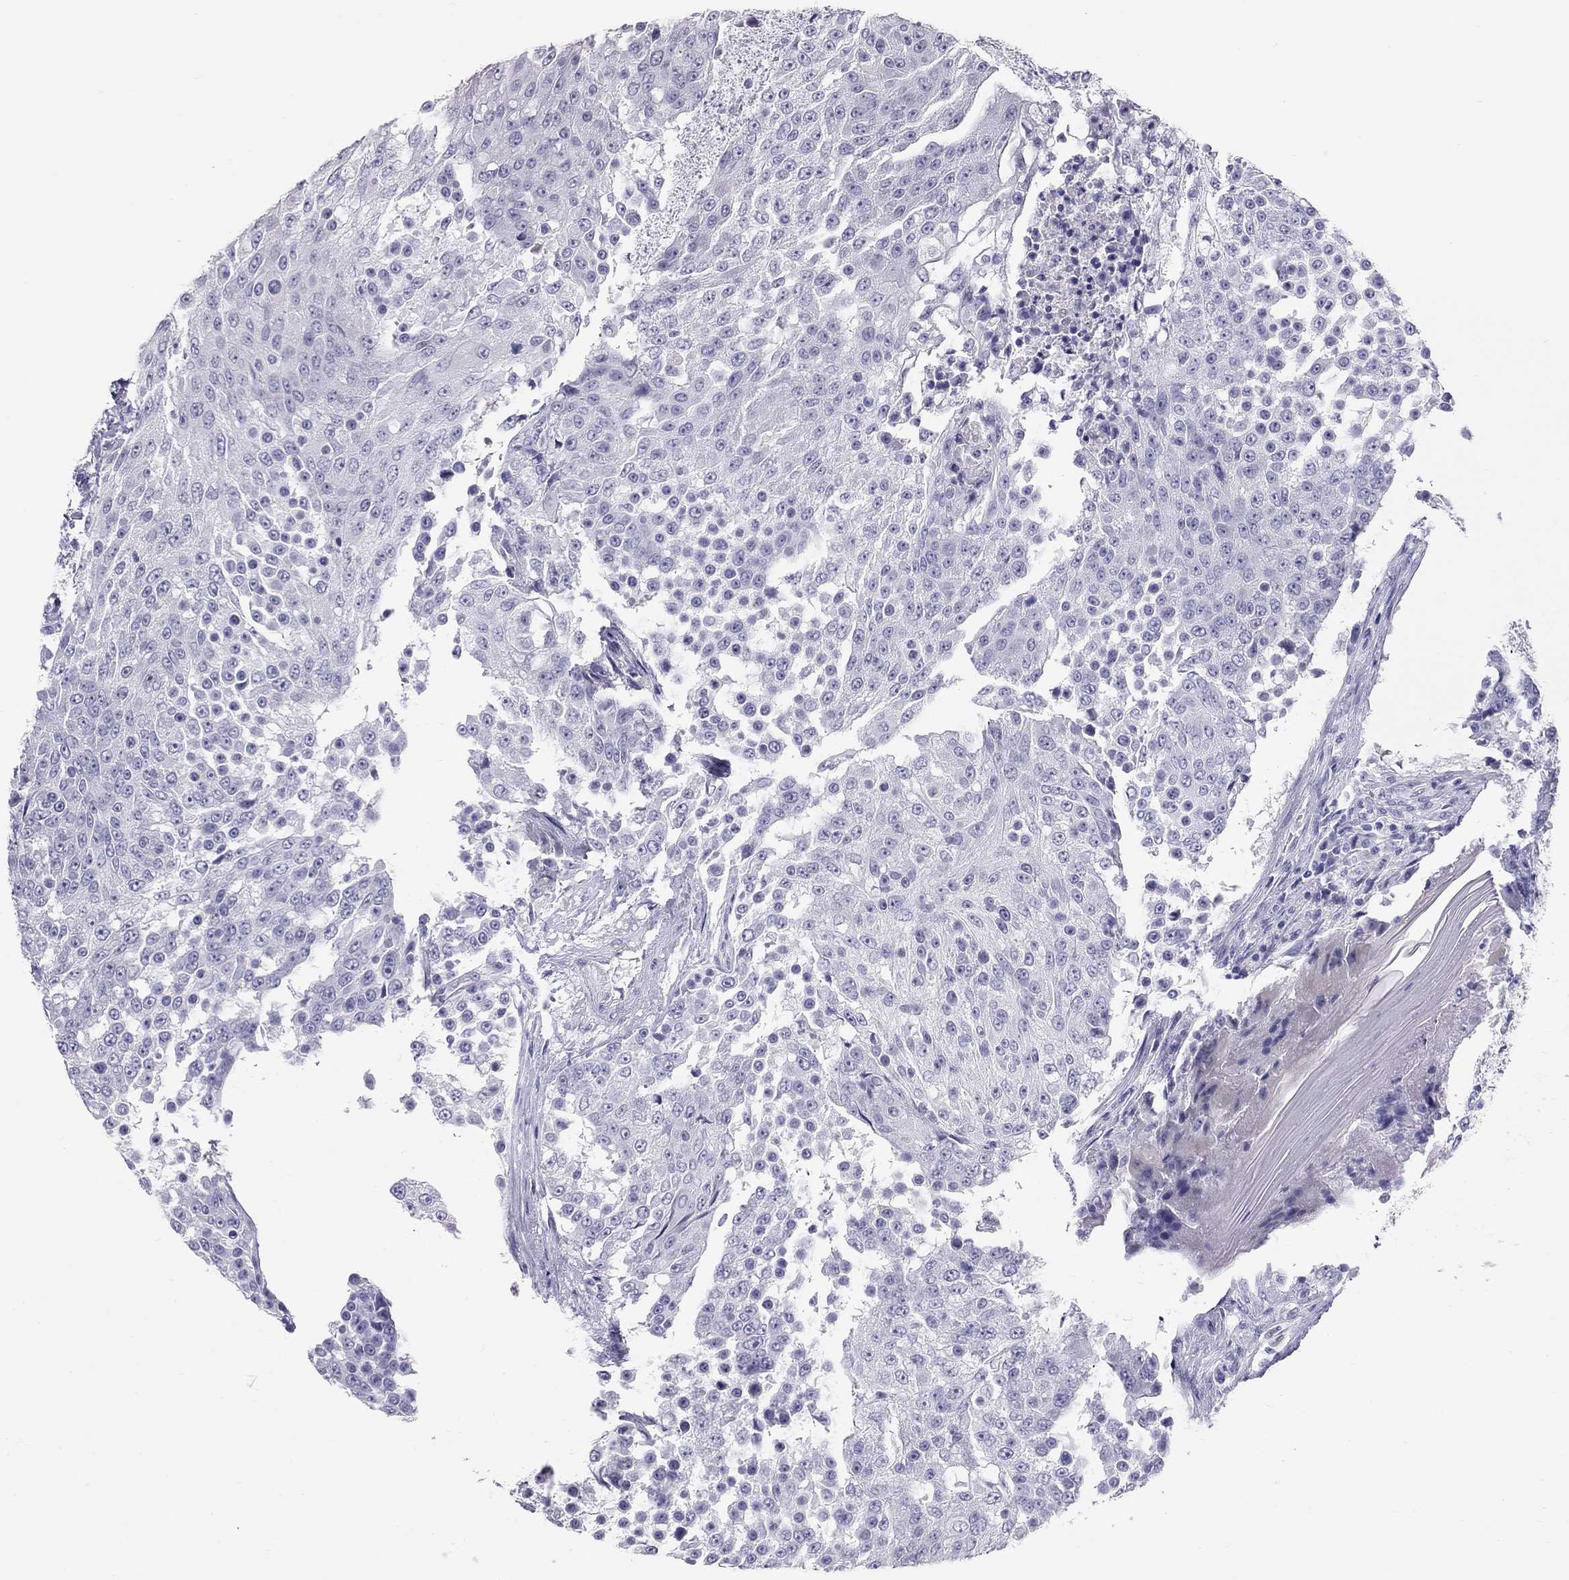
{"staining": {"intensity": "negative", "quantity": "none", "location": "none"}, "tissue": "urothelial cancer", "cell_type": "Tumor cells", "image_type": "cancer", "snomed": [{"axis": "morphology", "description": "Urothelial carcinoma, High grade"}, {"axis": "topography", "description": "Urinary bladder"}], "caption": "Tumor cells show no significant staining in high-grade urothelial carcinoma.", "gene": "IL17REL", "patient": {"sex": "female", "age": 63}}